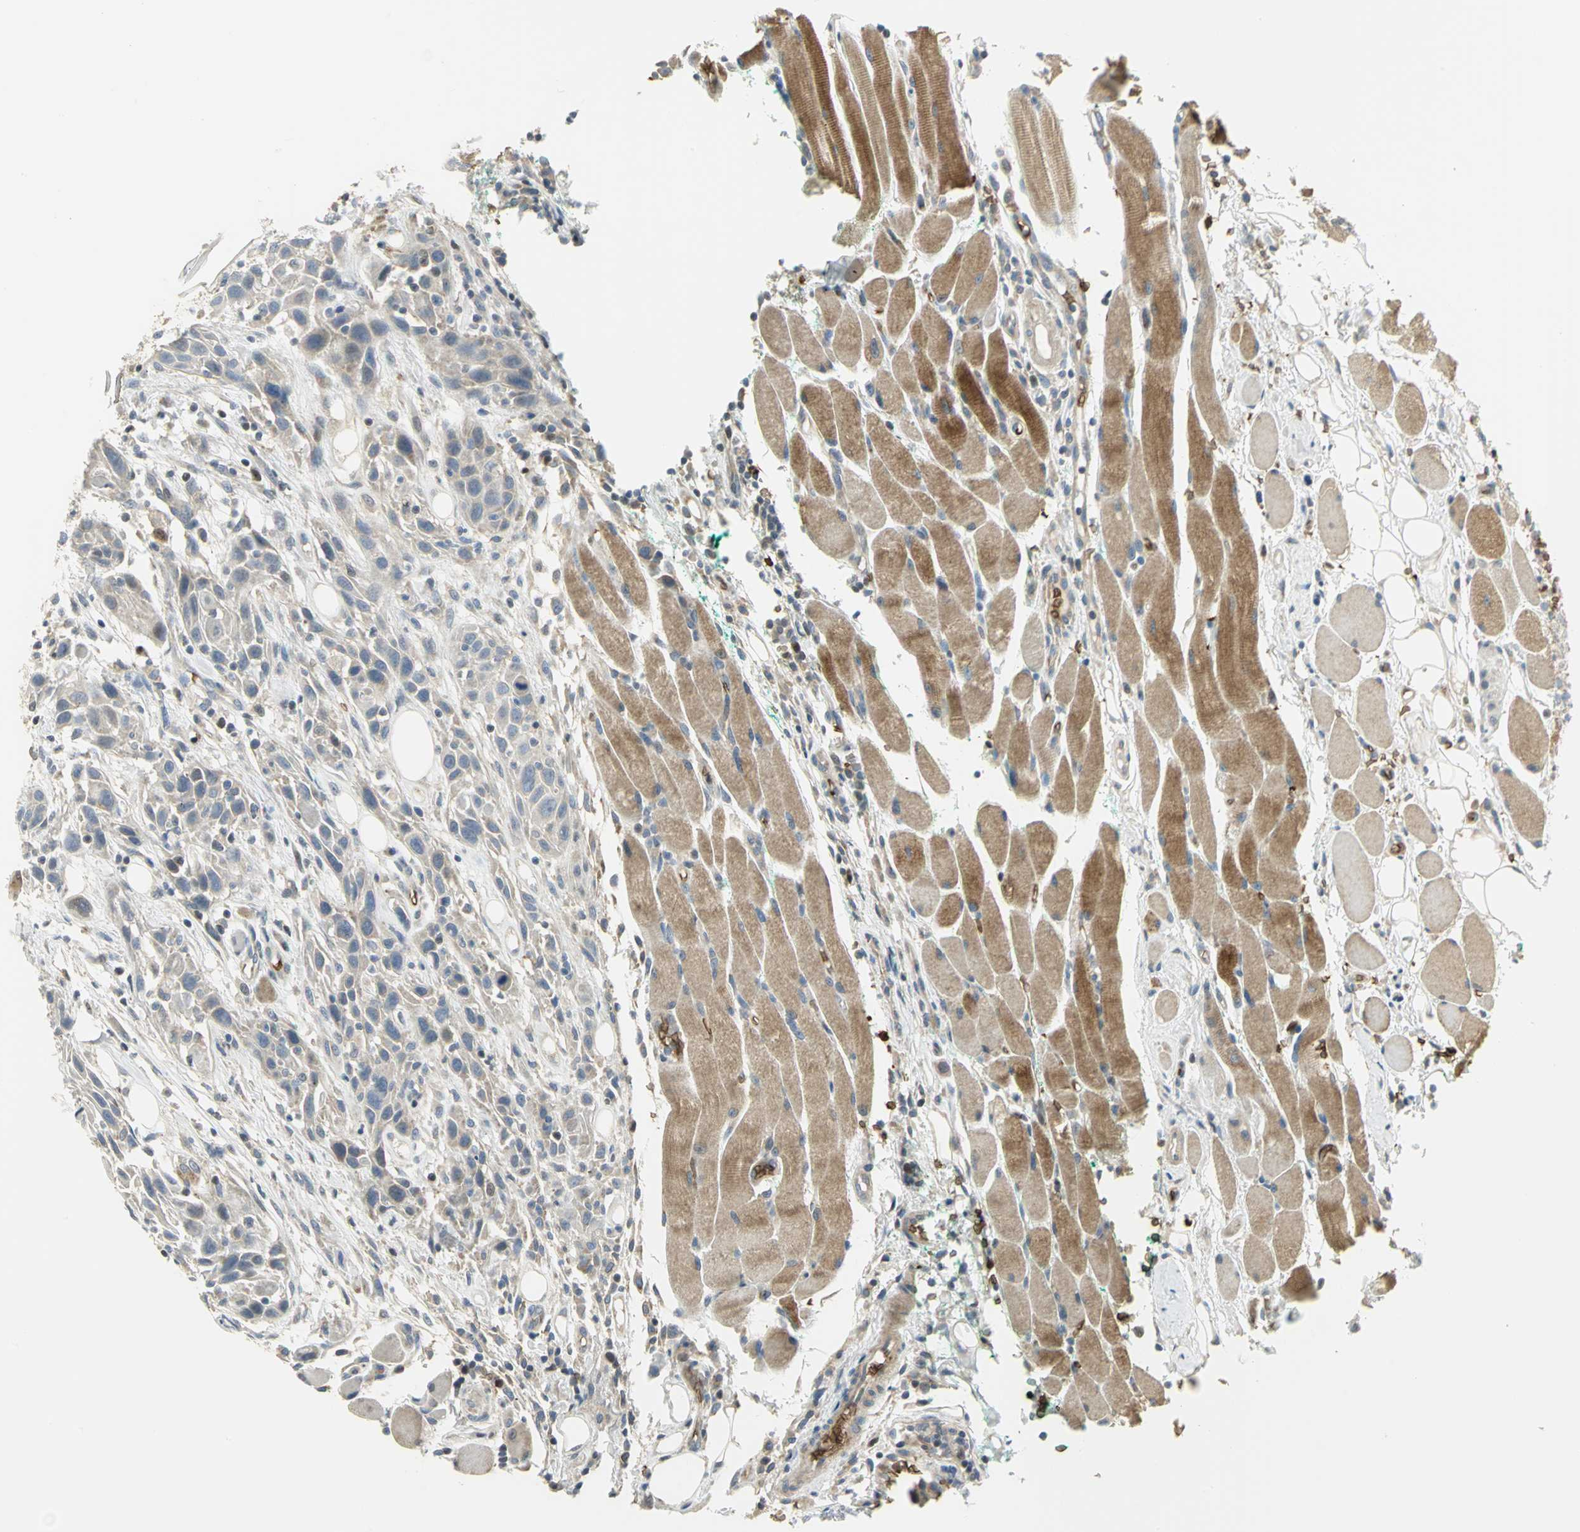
{"staining": {"intensity": "negative", "quantity": "none", "location": "none"}, "tissue": "head and neck cancer", "cell_type": "Tumor cells", "image_type": "cancer", "snomed": [{"axis": "morphology", "description": "Normal tissue, NOS"}, {"axis": "morphology", "description": "Squamous cell carcinoma, NOS"}, {"axis": "topography", "description": "Oral tissue"}, {"axis": "topography", "description": "Head-Neck"}], "caption": "IHC histopathology image of neoplastic tissue: human head and neck squamous cell carcinoma stained with DAB (3,3'-diaminobenzidine) demonstrates no significant protein staining in tumor cells.", "gene": "ANK1", "patient": {"sex": "female", "age": 50}}